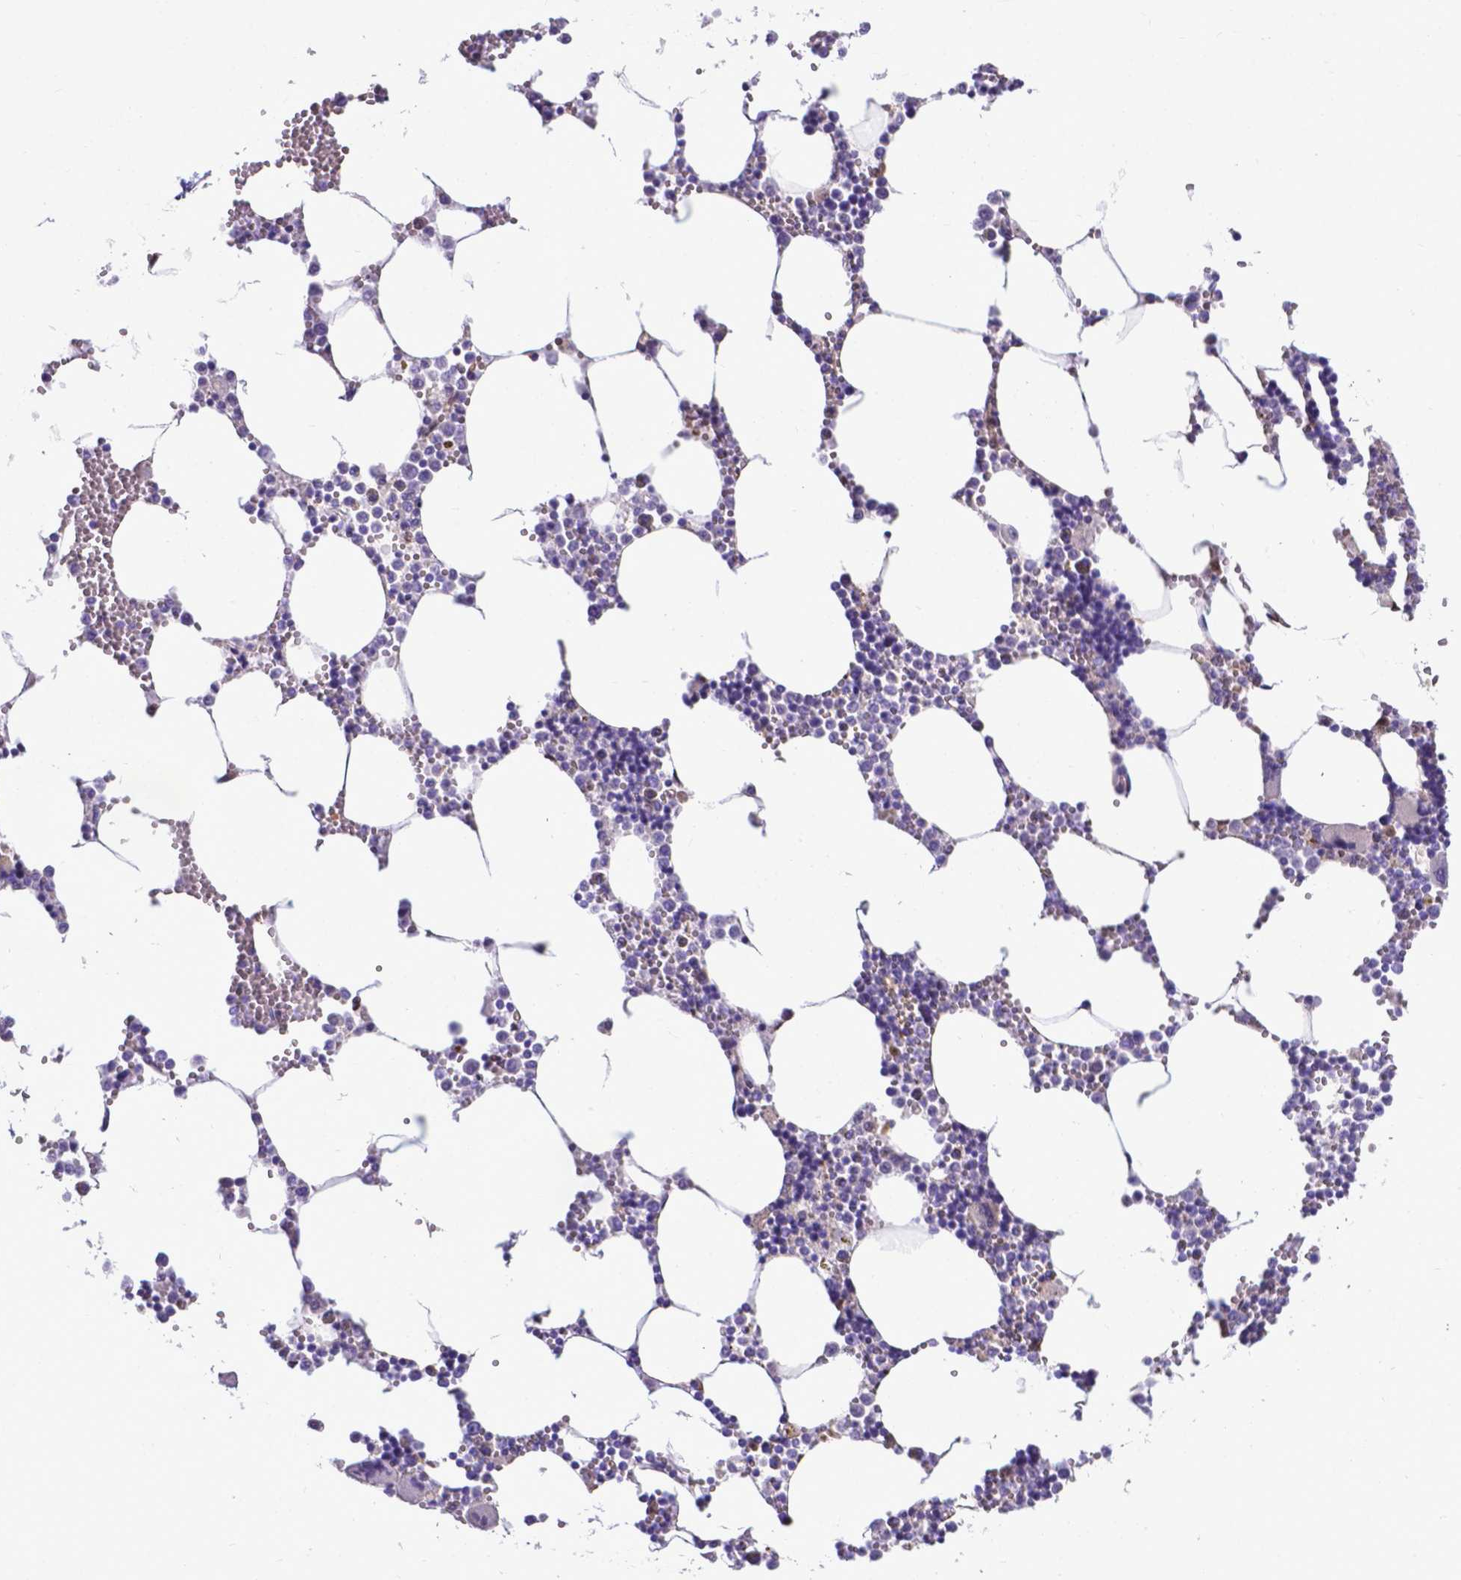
{"staining": {"intensity": "negative", "quantity": "none", "location": "none"}, "tissue": "bone marrow", "cell_type": "Hematopoietic cells", "image_type": "normal", "snomed": [{"axis": "morphology", "description": "Normal tissue, NOS"}, {"axis": "topography", "description": "Bone marrow"}], "caption": "Photomicrograph shows no significant protein staining in hematopoietic cells of benign bone marrow. The staining was performed using DAB to visualize the protein expression in brown, while the nuclei were stained in blue with hematoxylin (Magnification: 20x).", "gene": "CLIC4", "patient": {"sex": "male", "age": 54}}